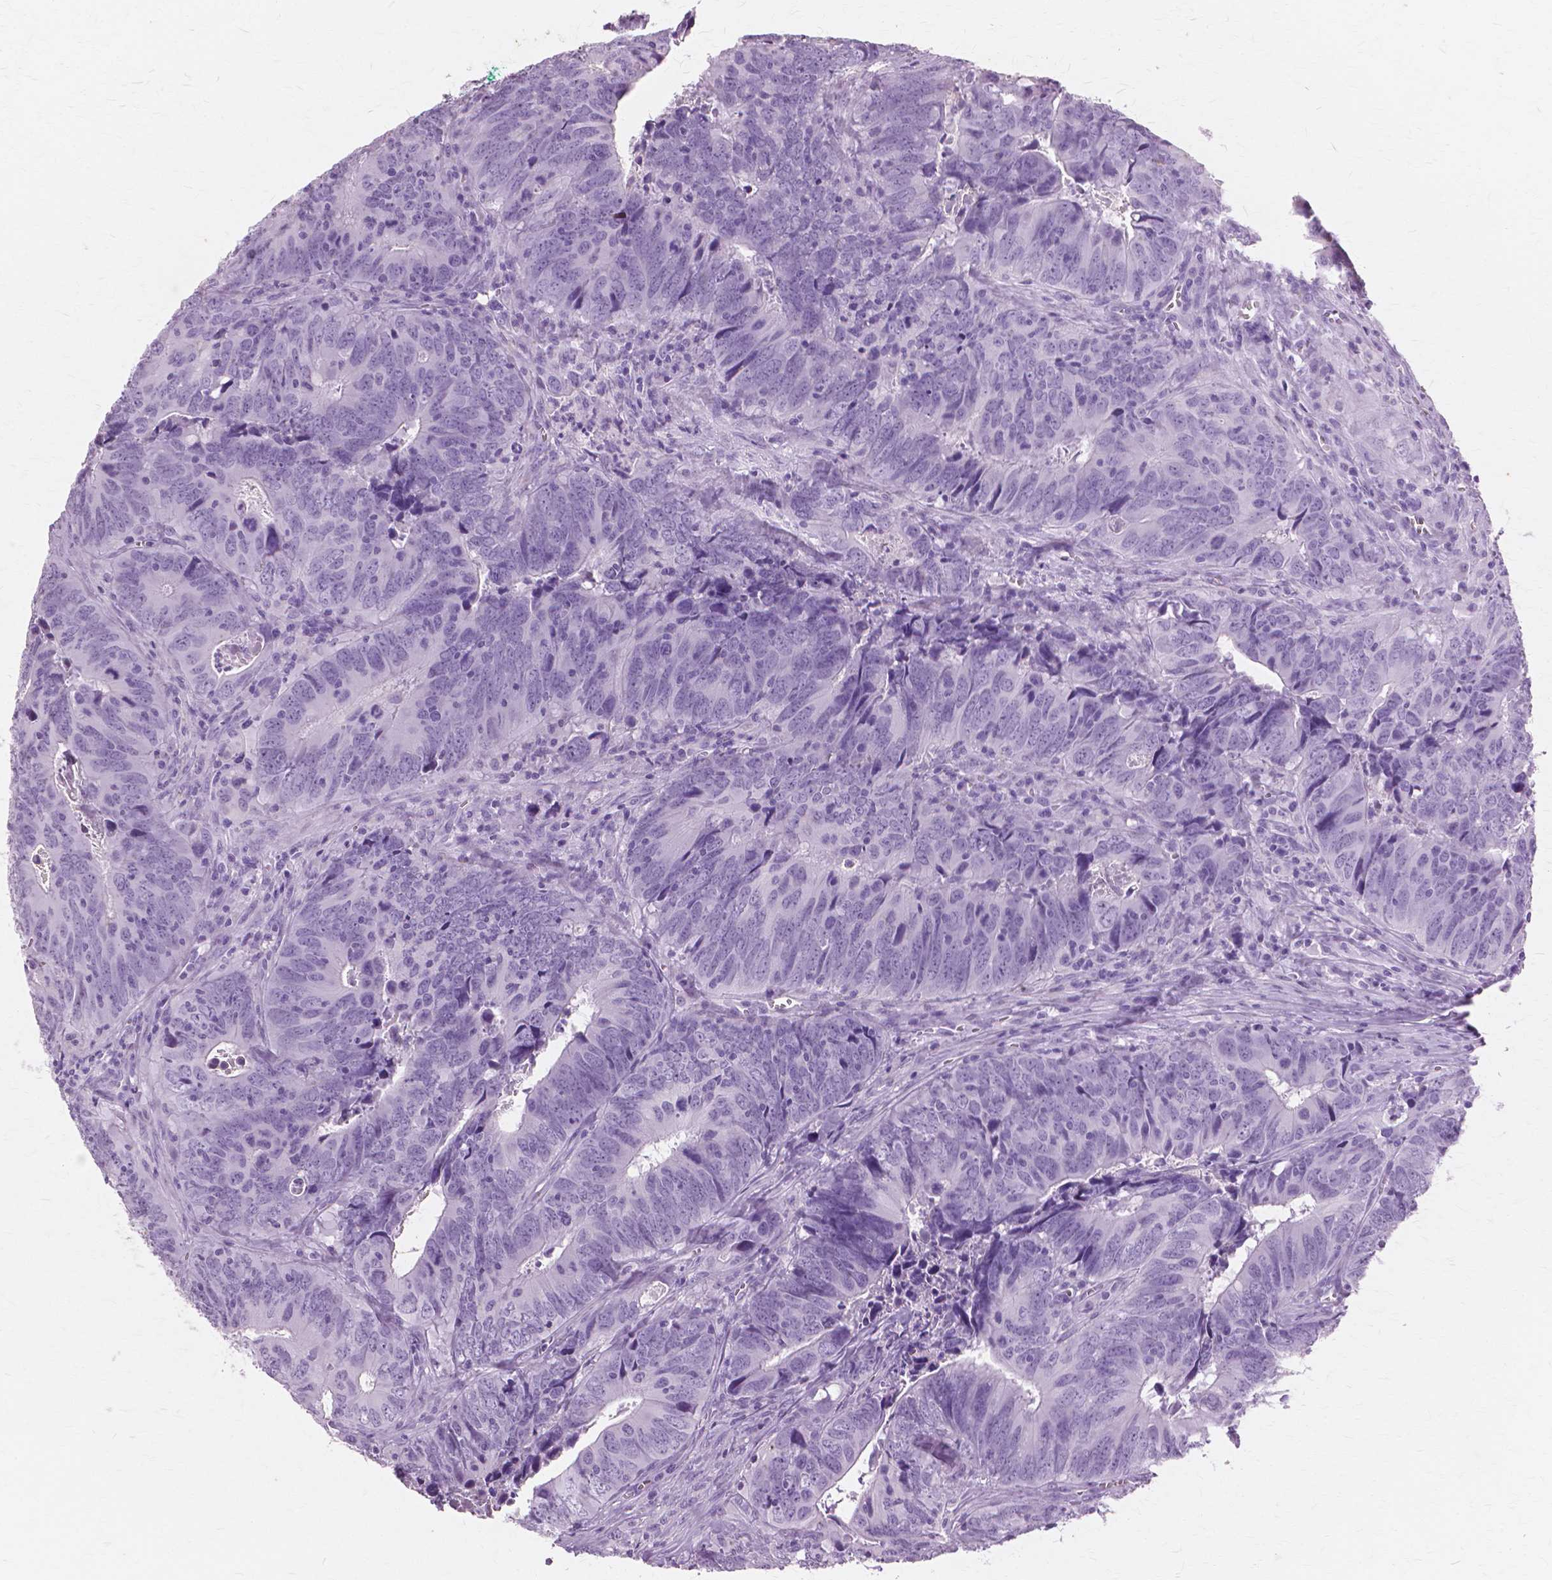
{"staining": {"intensity": "negative", "quantity": "none", "location": "none"}, "tissue": "colorectal cancer", "cell_type": "Tumor cells", "image_type": "cancer", "snomed": [{"axis": "morphology", "description": "Adenocarcinoma, NOS"}, {"axis": "topography", "description": "Colon"}], "caption": "Human adenocarcinoma (colorectal) stained for a protein using IHC exhibits no staining in tumor cells.", "gene": "SFTPD", "patient": {"sex": "female", "age": 82}}